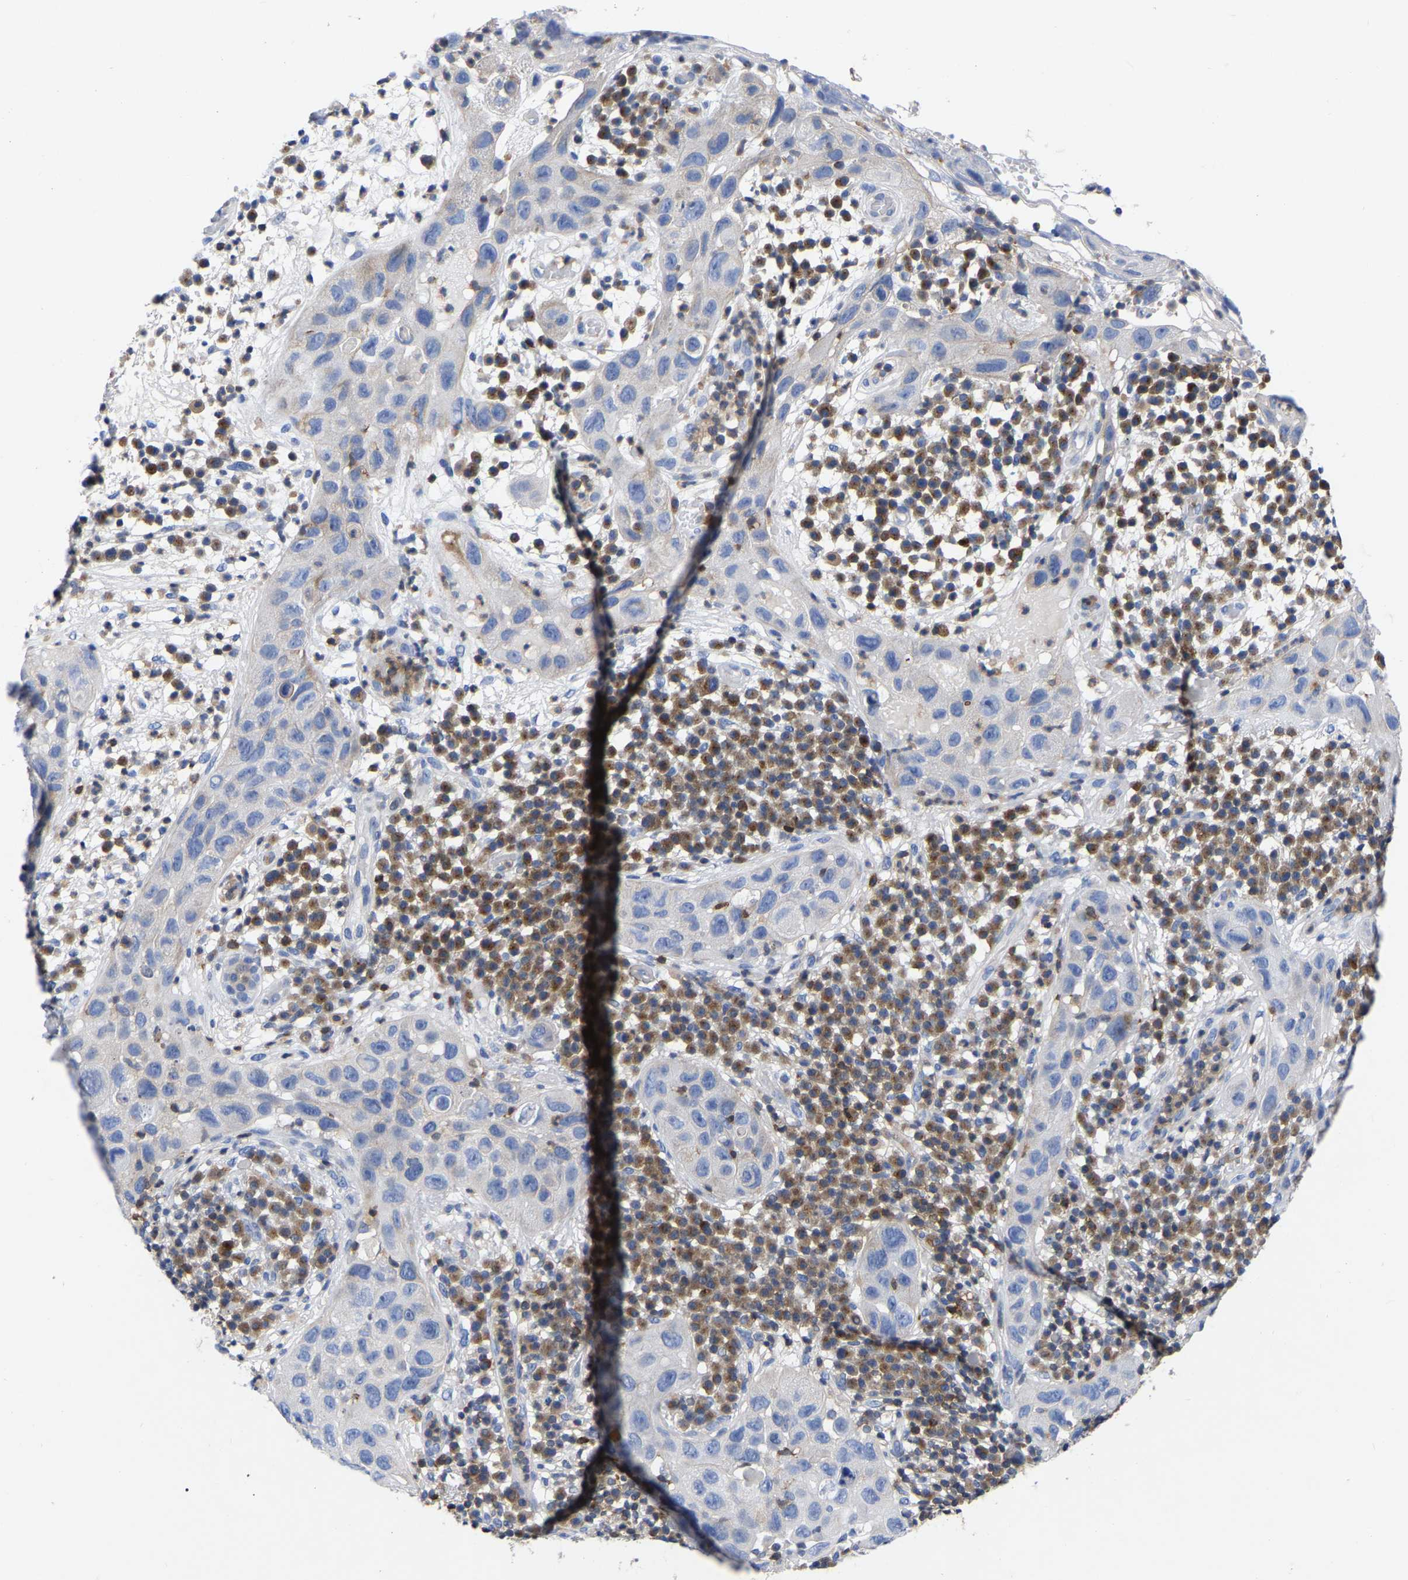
{"staining": {"intensity": "negative", "quantity": "none", "location": "none"}, "tissue": "skin cancer", "cell_type": "Tumor cells", "image_type": "cancer", "snomed": [{"axis": "morphology", "description": "Squamous cell carcinoma in situ, NOS"}, {"axis": "morphology", "description": "Squamous cell carcinoma, NOS"}, {"axis": "topography", "description": "Skin"}], "caption": "DAB immunohistochemical staining of squamous cell carcinoma in situ (skin) exhibits no significant positivity in tumor cells.", "gene": "PTPN7", "patient": {"sex": "male", "age": 93}}